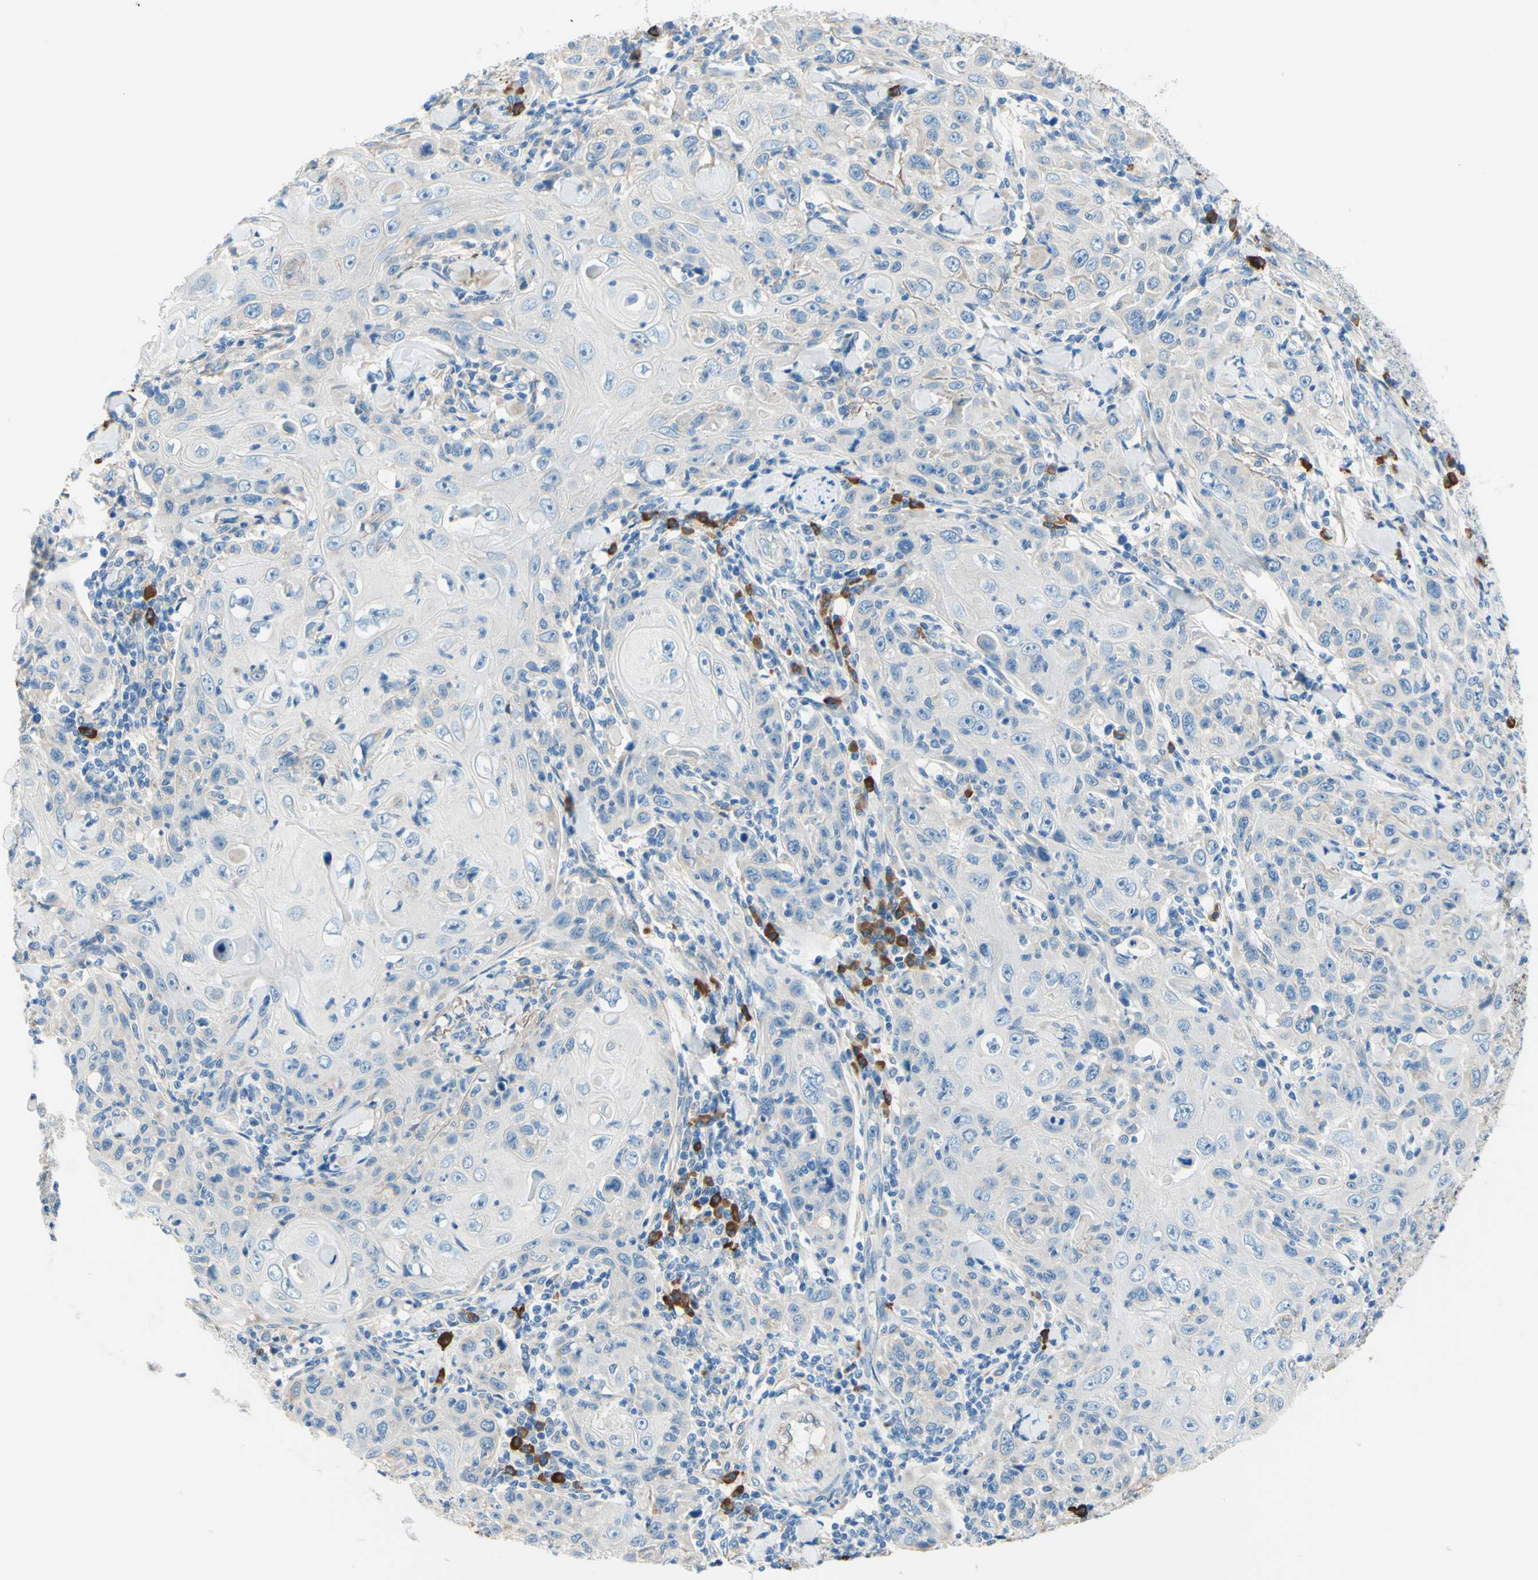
{"staining": {"intensity": "negative", "quantity": "none", "location": "none"}, "tissue": "skin cancer", "cell_type": "Tumor cells", "image_type": "cancer", "snomed": [{"axis": "morphology", "description": "Squamous cell carcinoma, NOS"}, {"axis": "topography", "description": "Skin"}], "caption": "Protein analysis of squamous cell carcinoma (skin) reveals no significant staining in tumor cells. (Brightfield microscopy of DAB immunohistochemistry (IHC) at high magnification).", "gene": "PASD1", "patient": {"sex": "female", "age": 88}}